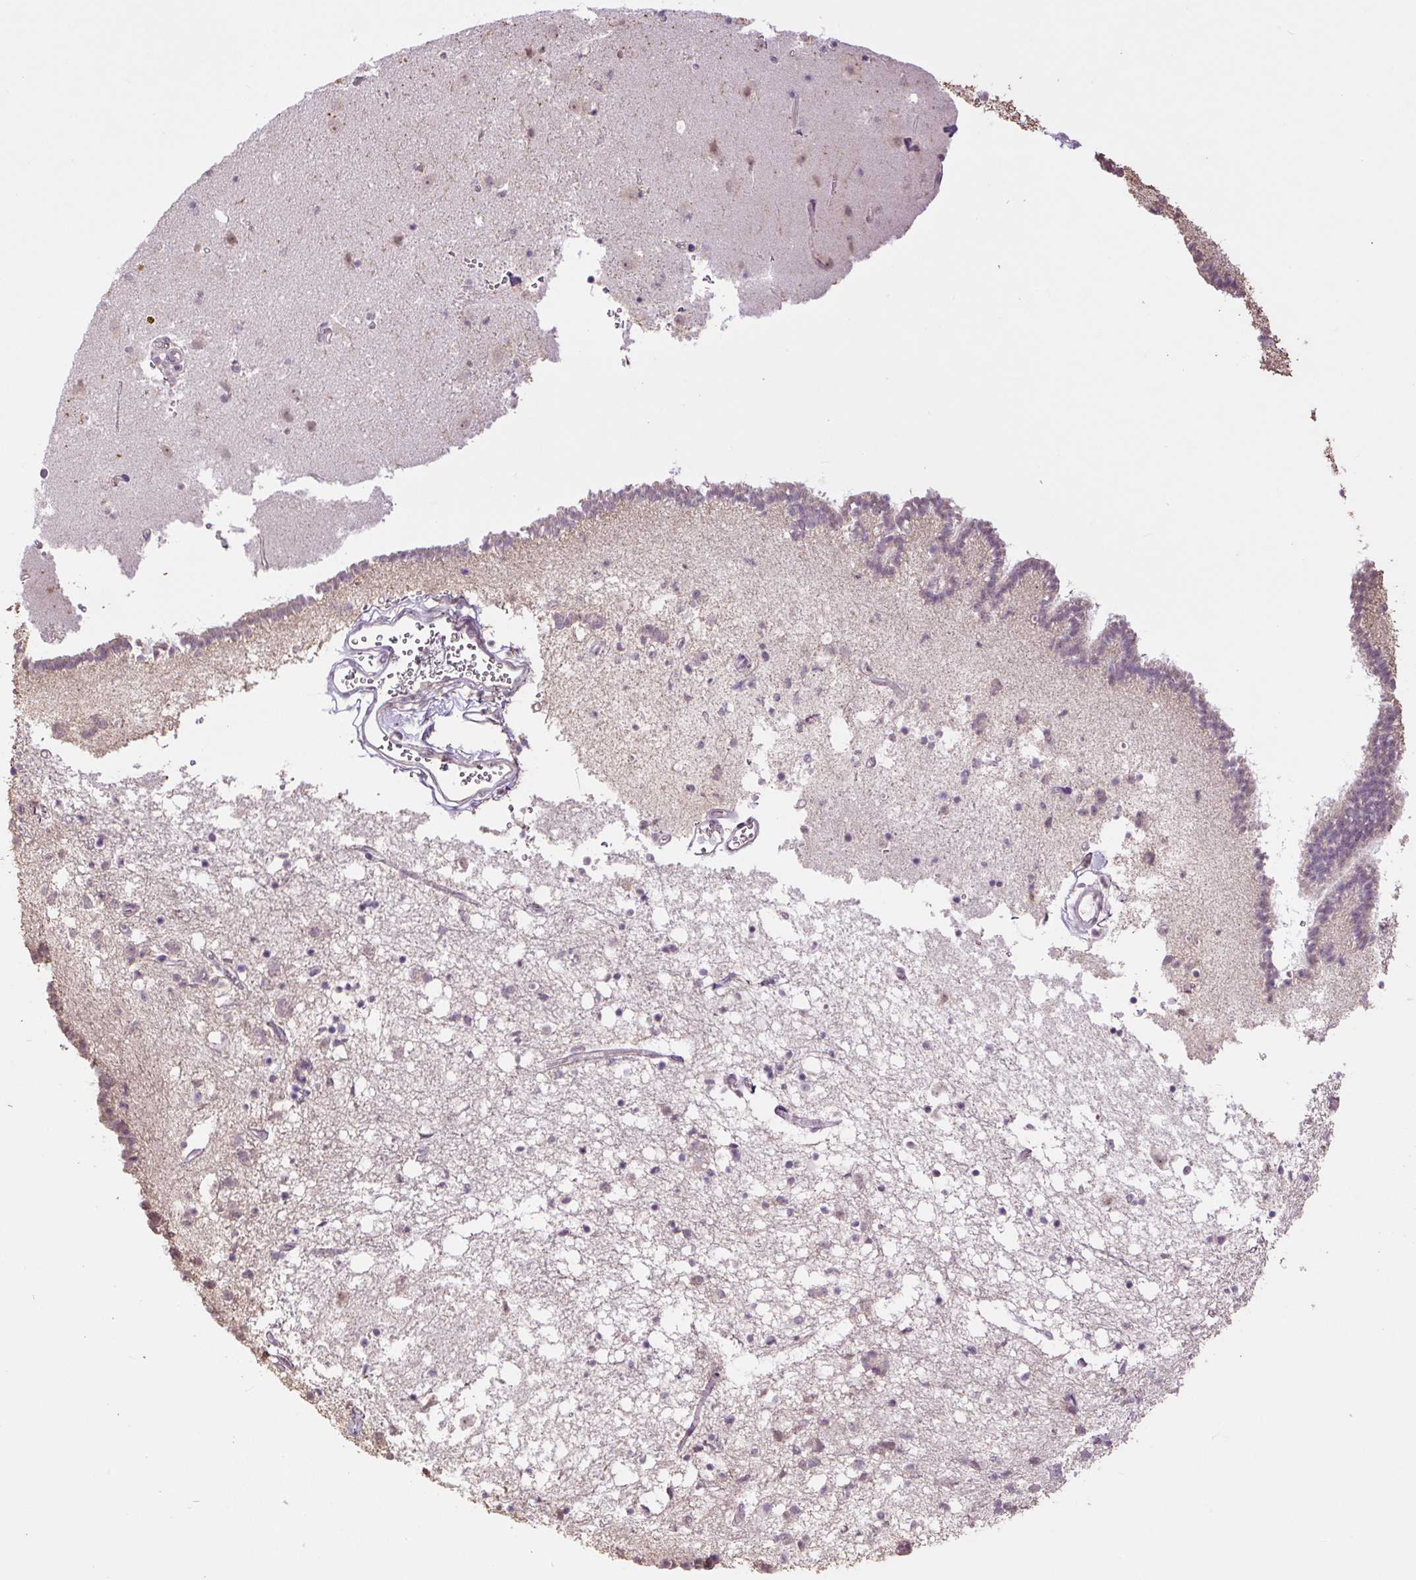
{"staining": {"intensity": "negative", "quantity": "none", "location": "none"}, "tissue": "caudate", "cell_type": "Glial cells", "image_type": "normal", "snomed": [{"axis": "morphology", "description": "Normal tissue, NOS"}, {"axis": "topography", "description": "Lateral ventricle wall"}], "caption": "DAB immunohistochemical staining of benign human caudate displays no significant positivity in glial cells.", "gene": "RACGAP1", "patient": {"sex": "male", "age": 58}}